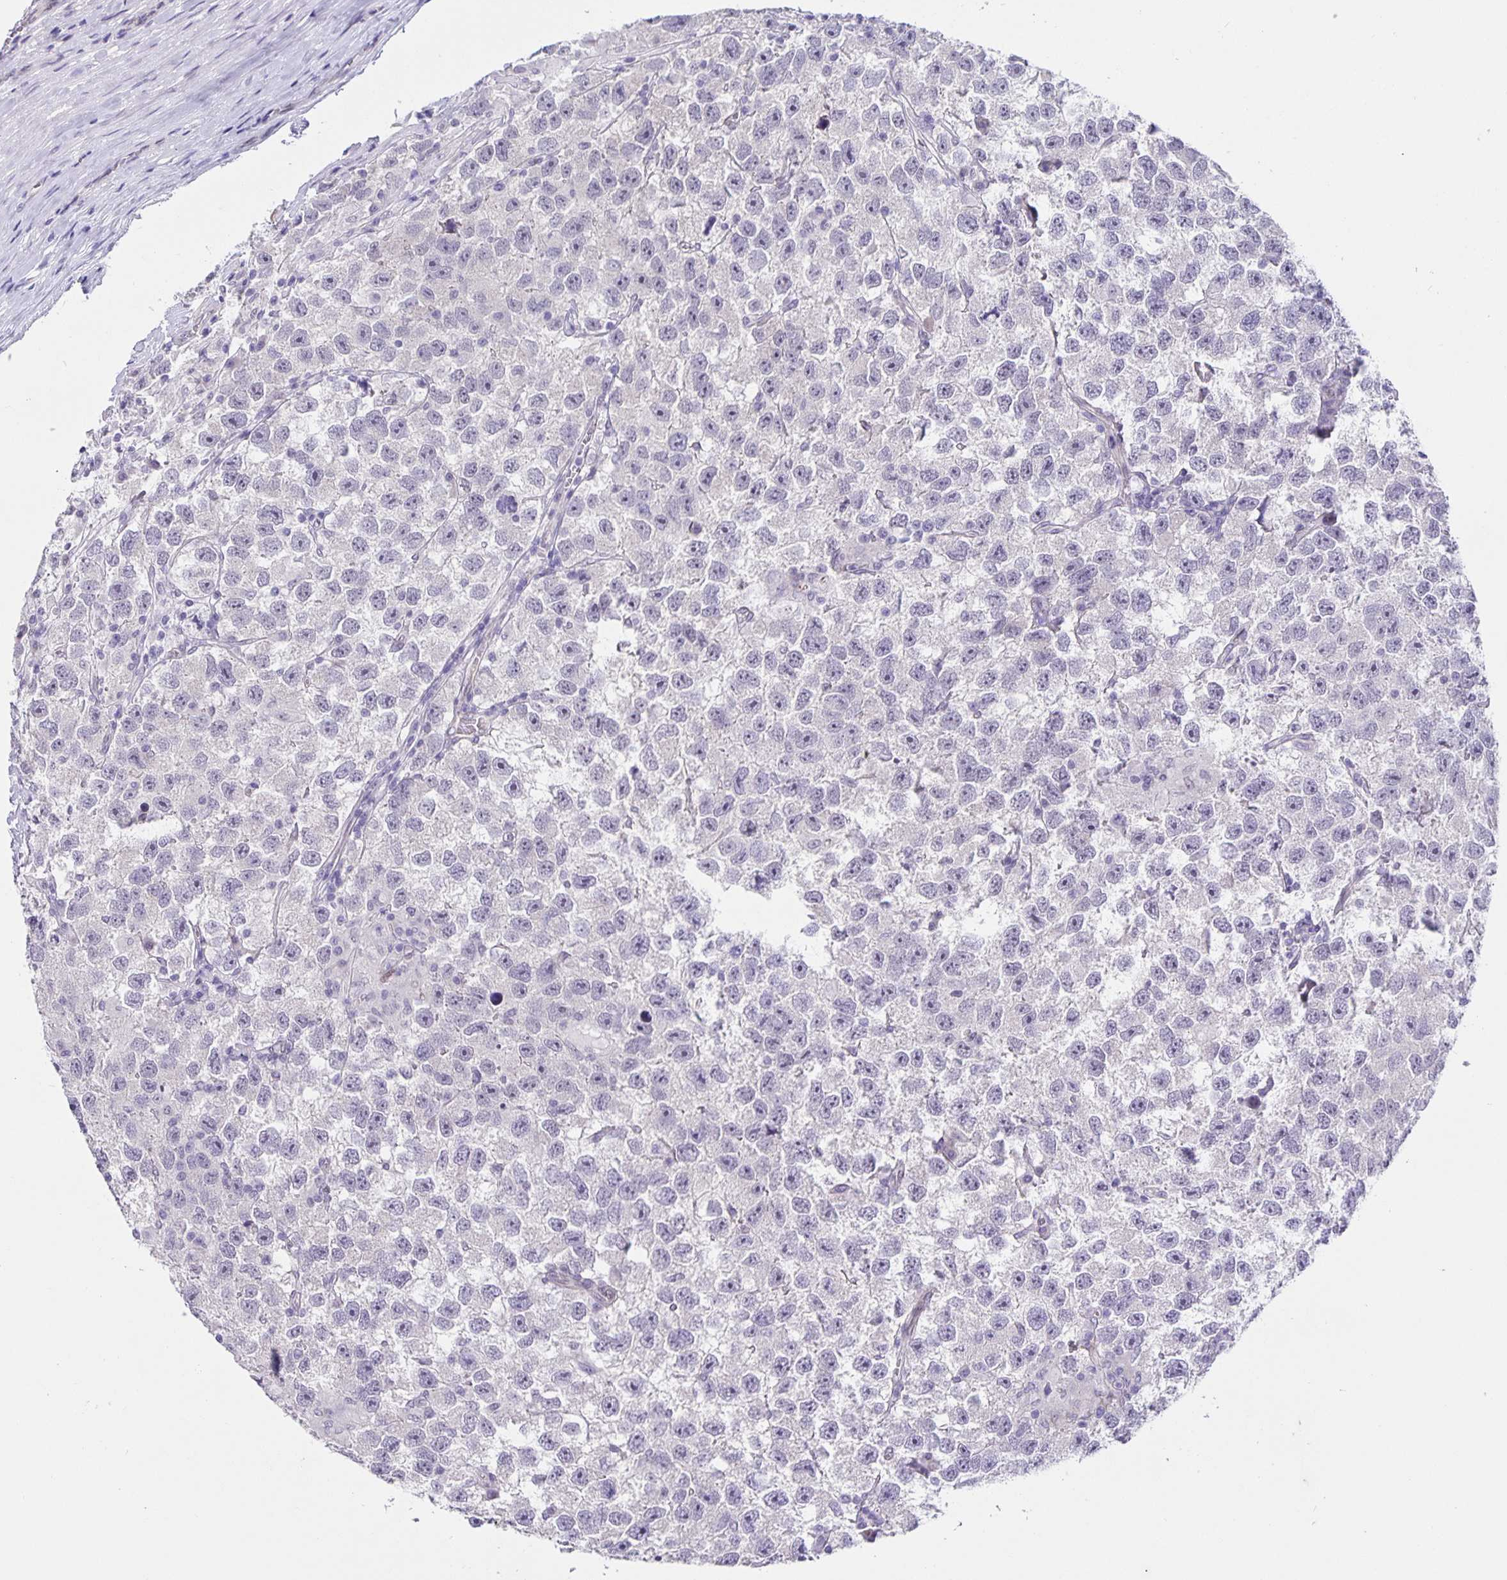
{"staining": {"intensity": "negative", "quantity": "none", "location": "none"}, "tissue": "testis cancer", "cell_type": "Tumor cells", "image_type": "cancer", "snomed": [{"axis": "morphology", "description": "Seminoma, NOS"}, {"axis": "topography", "description": "Testis"}], "caption": "Tumor cells show no significant protein positivity in testis cancer.", "gene": "FOSL2", "patient": {"sex": "male", "age": 26}}